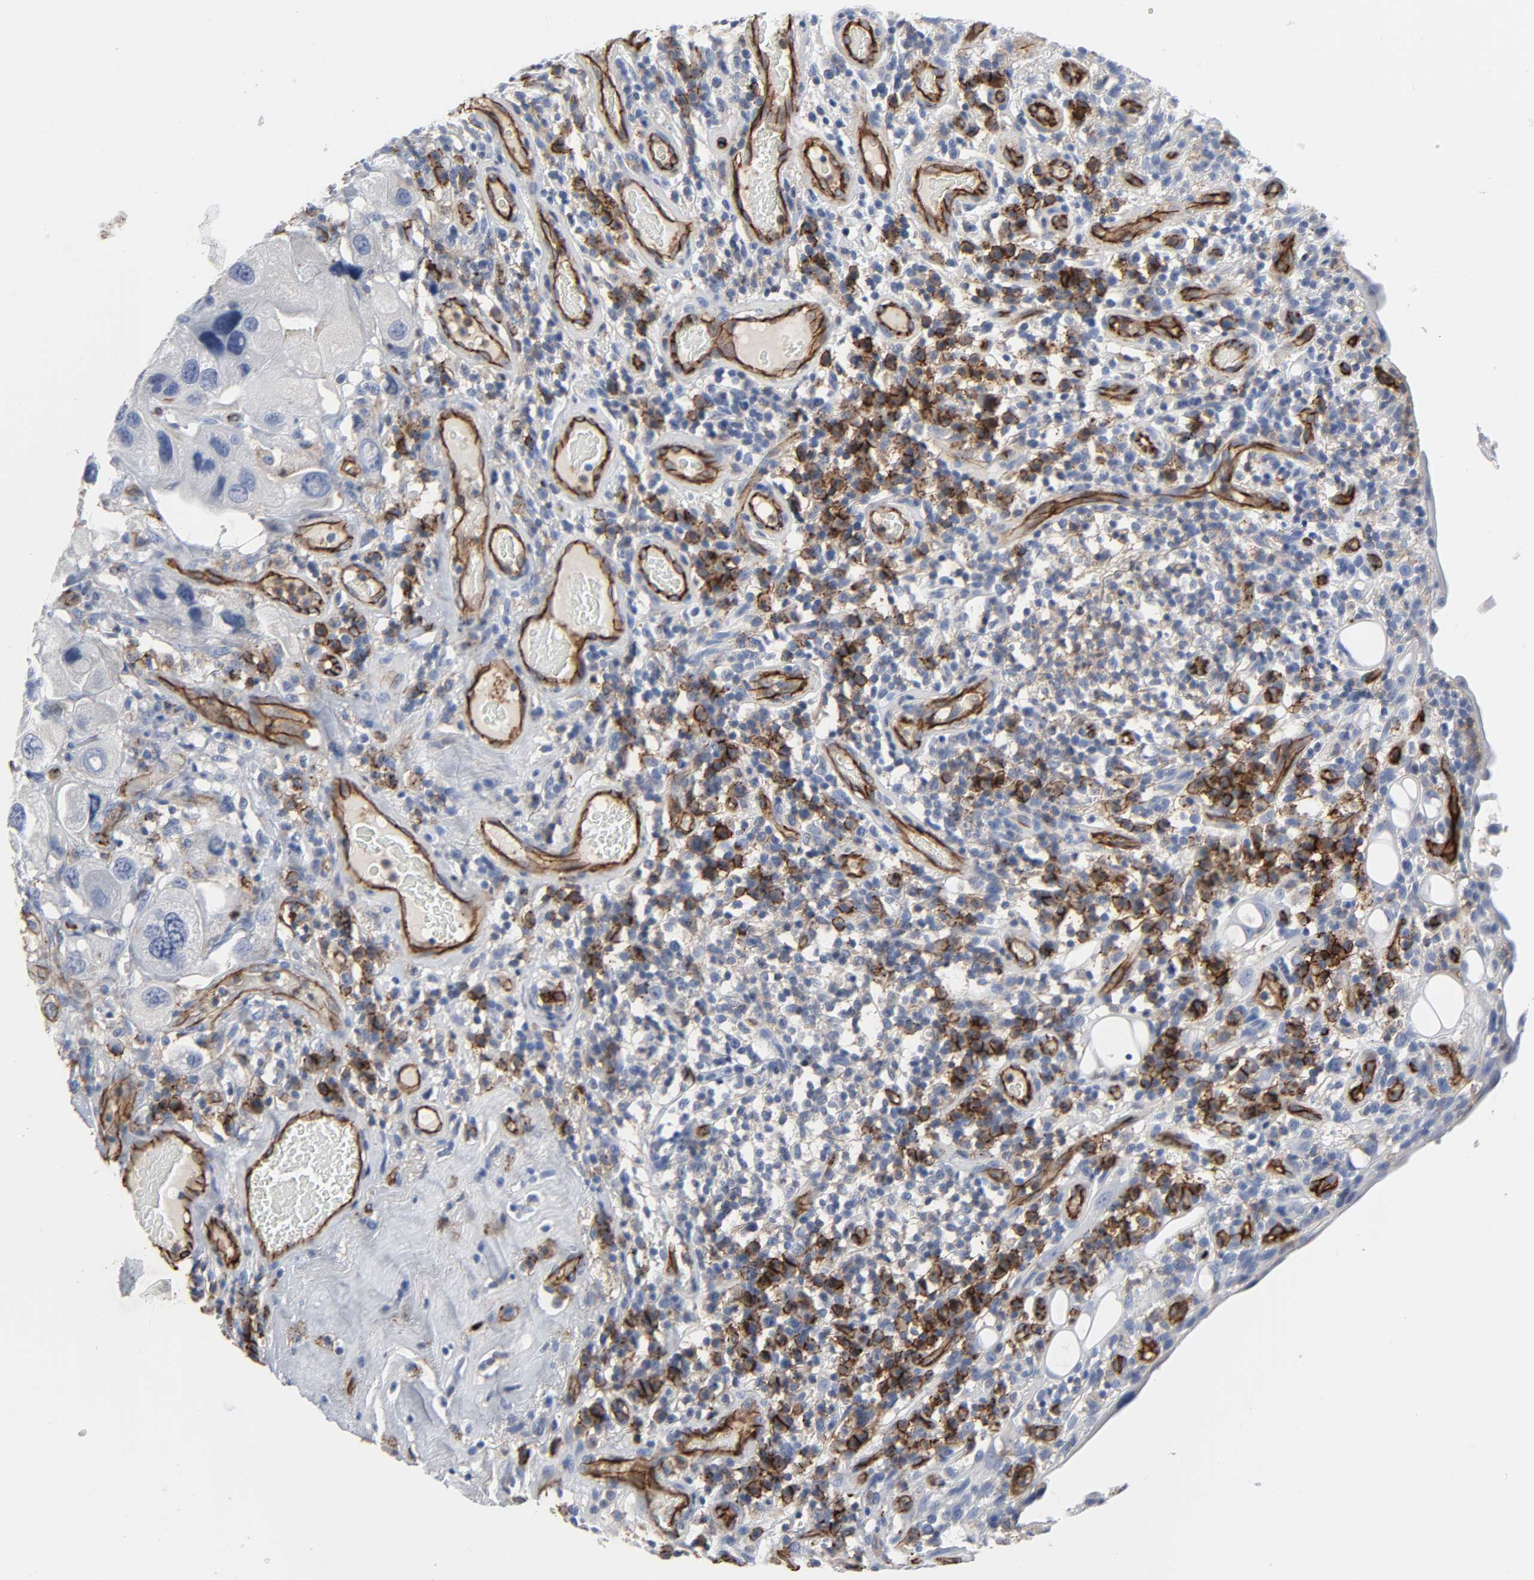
{"staining": {"intensity": "negative", "quantity": "none", "location": "none"}, "tissue": "urothelial cancer", "cell_type": "Tumor cells", "image_type": "cancer", "snomed": [{"axis": "morphology", "description": "Urothelial carcinoma, High grade"}, {"axis": "topography", "description": "Urinary bladder"}], "caption": "Immunohistochemical staining of high-grade urothelial carcinoma exhibits no significant staining in tumor cells.", "gene": "PECAM1", "patient": {"sex": "female", "age": 64}}